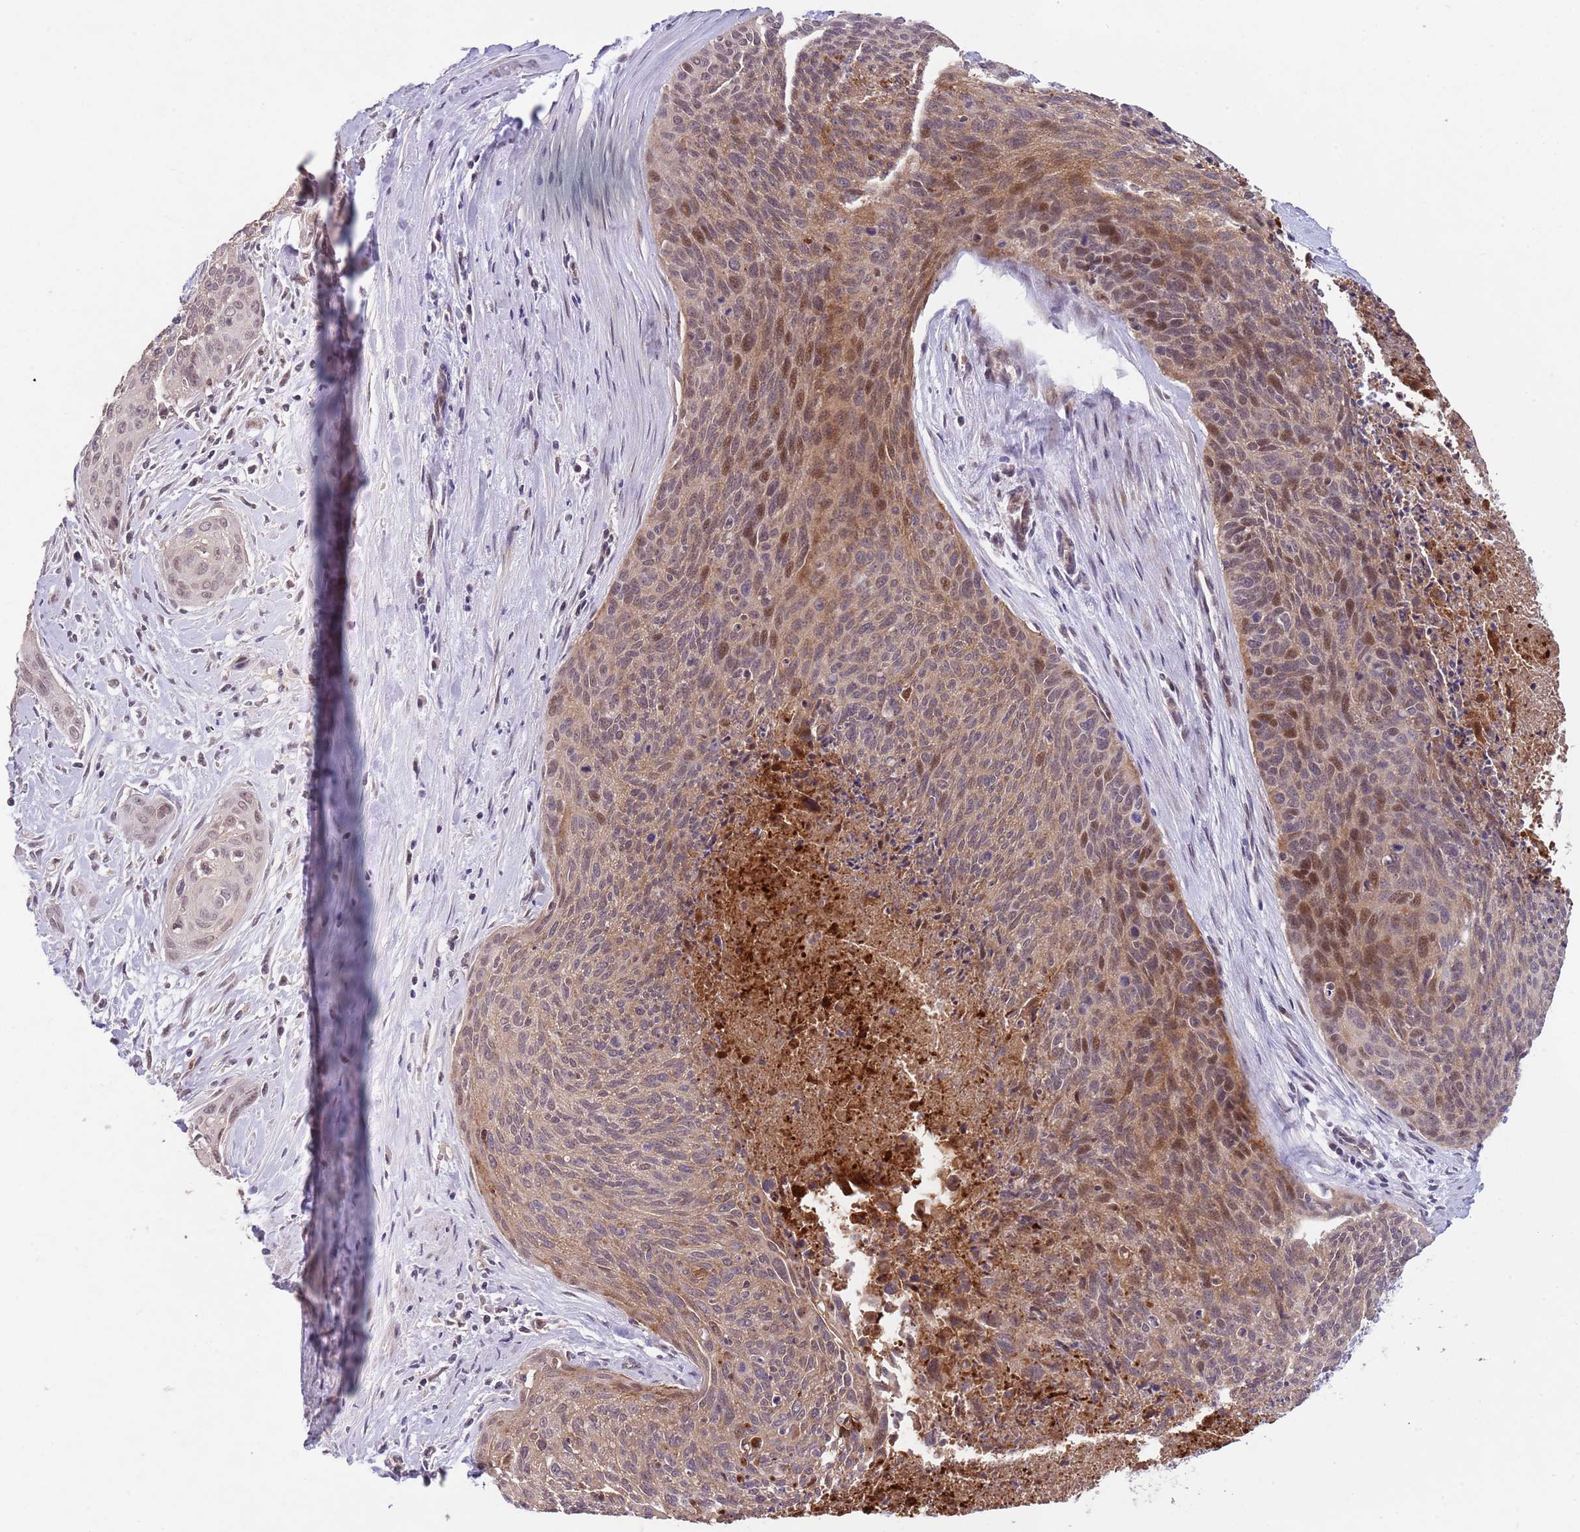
{"staining": {"intensity": "moderate", "quantity": "25%-75%", "location": "cytoplasmic/membranous,nuclear"}, "tissue": "cervical cancer", "cell_type": "Tumor cells", "image_type": "cancer", "snomed": [{"axis": "morphology", "description": "Squamous cell carcinoma, NOS"}, {"axis": "topography", "description": "Cervix"}], "caption": "Cervical cancer (squamous cell carcinoma) stained with immunohistochemistry exhibits moderate cytoplasmic/membranous and nuclear staining in approximately 25%-75% of tumor cells.", "gene": "MEI1", "patient": {"sex": "female", "age": 55}}